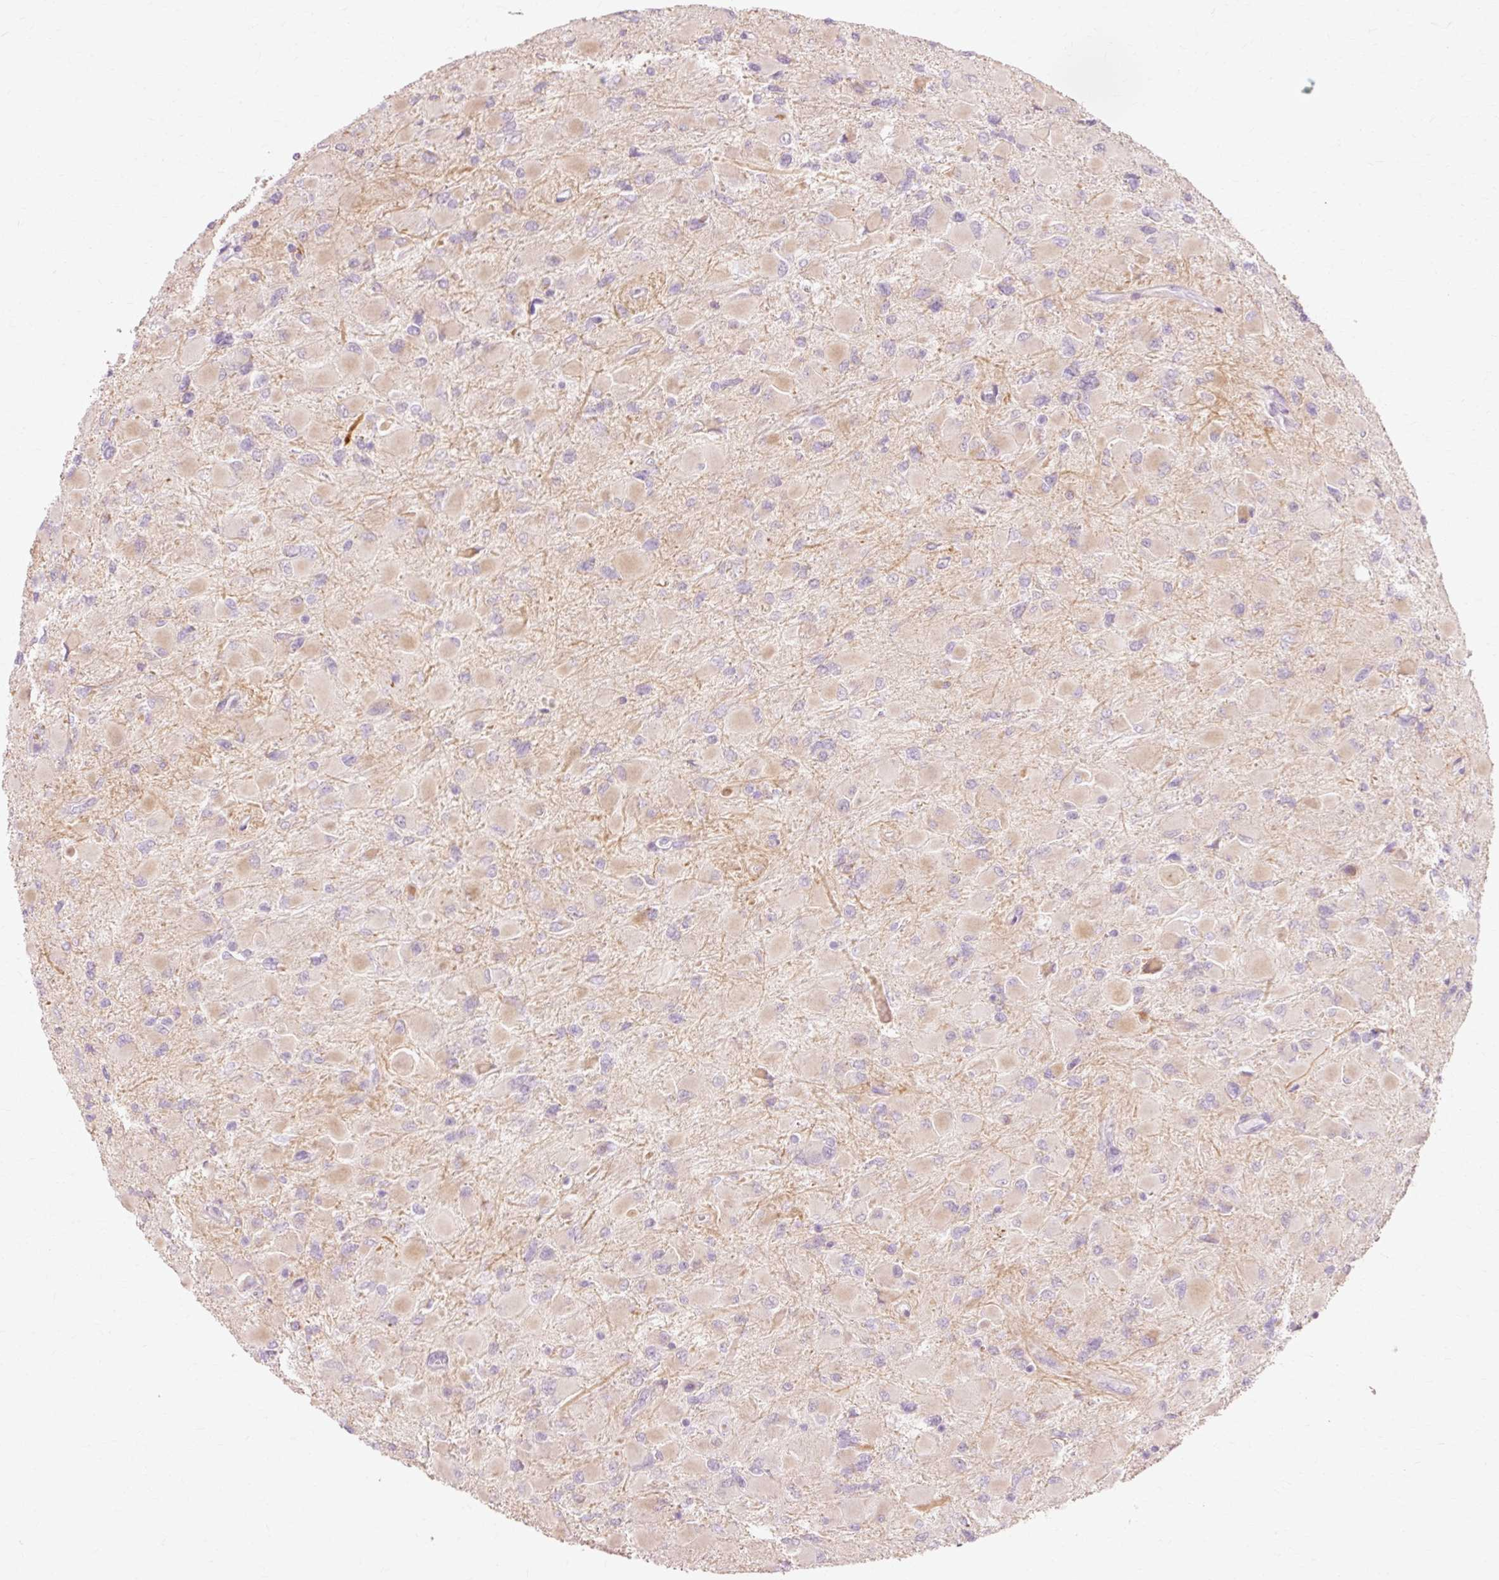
{"staining": {"intensity": "weak", "quantity": "<25%", "location": "cytoplasmic/membranous"}, "tissue": "glioma", "cell_type": "Tumor cells", "image_type": "cancer", "snomed": [{"axis": "morphology", "description": "Glioma, malignant, High grade"}, {"axis": "topography", "description": "Cerebral cortex"}], "caption": "Tumor cells are negative for protein expression in human malignant glioma (high-grade).", "gene": "TRIM73", "patient": {"sex": "female", "age": 36}}